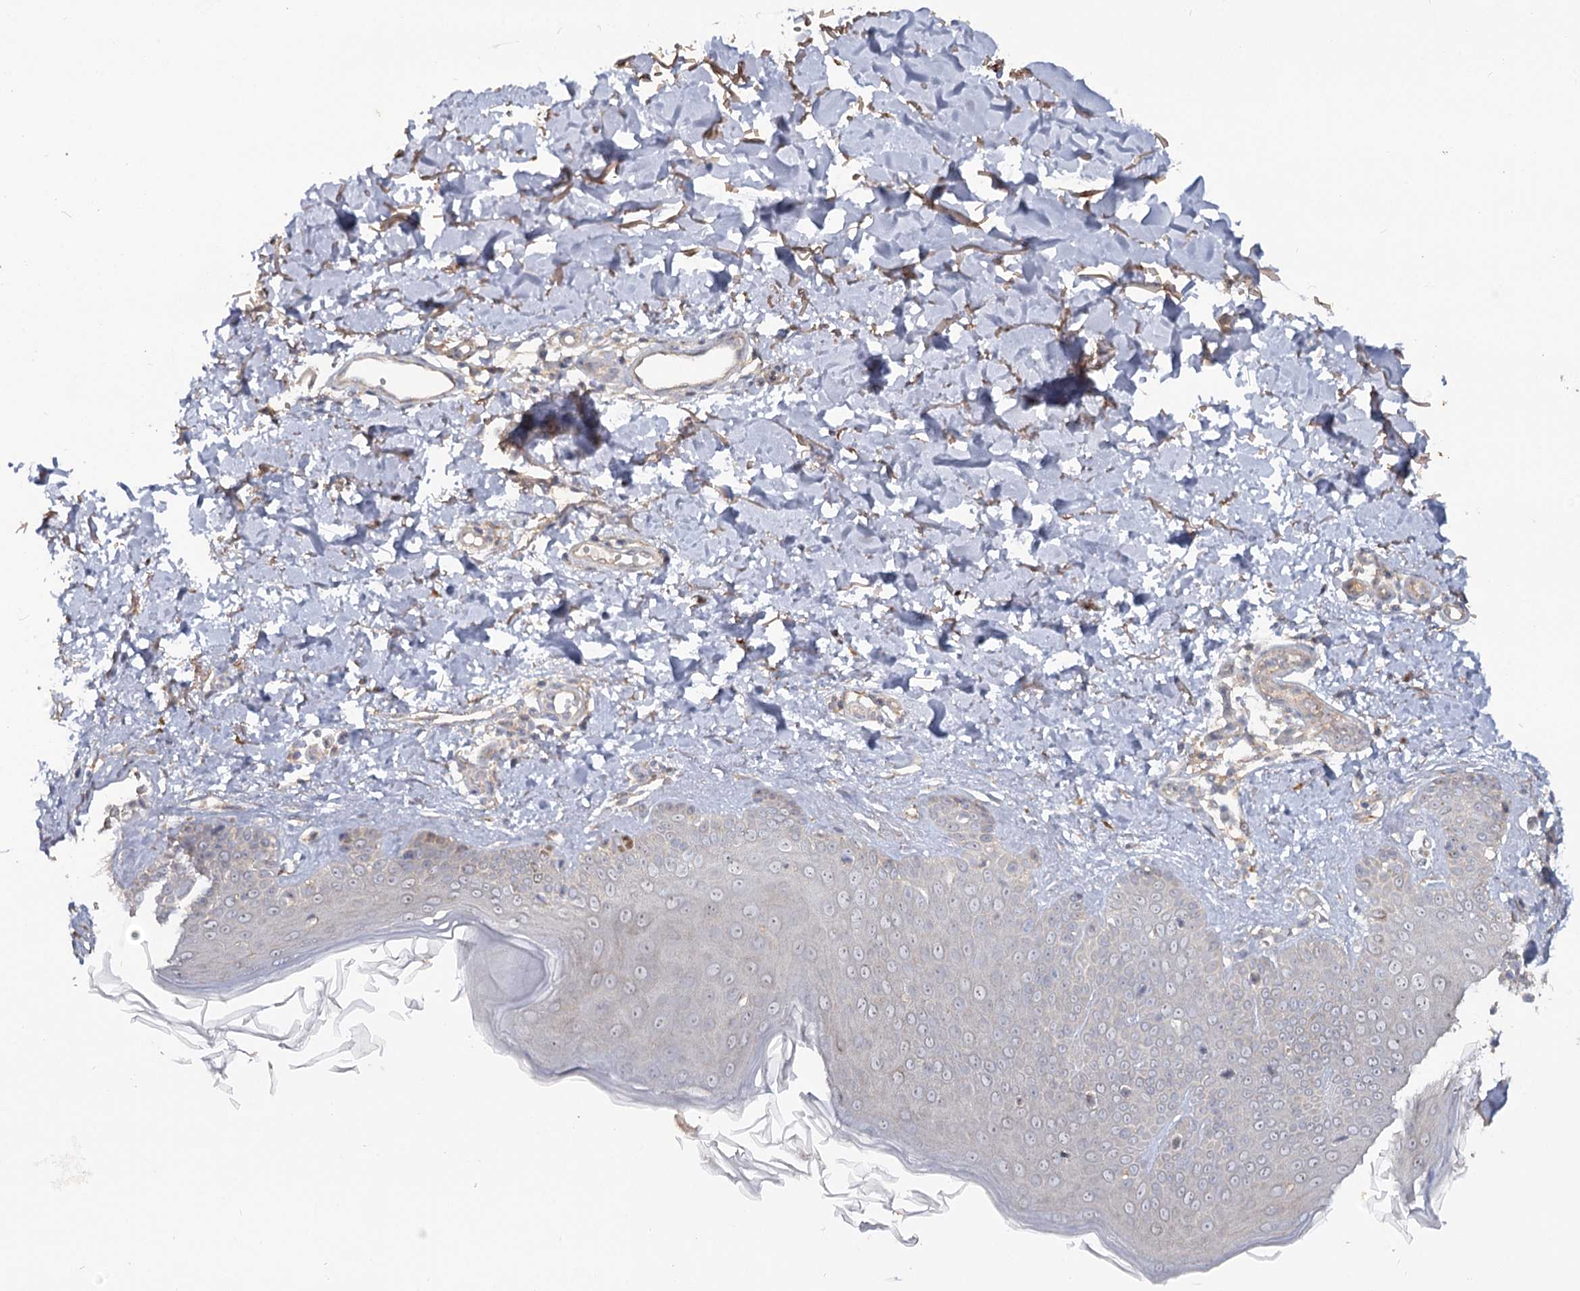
{"staining": {"intensity": "weak", "quantity": ">75%", "location": "cytoplasmic/membranous"}, "tissue": "skin", "cell_type": "Fibroblasts", "image_type": "normal", "snomed": [{"axis": "morphology", "description": "Normal tissue, NOS"}, {"axis": "topography", "description": "Skin"}], "caption": "A high-resolution micrograph shows immunohistochemistry staining of normal skin, which reveals weak cytoplasmic/membranous positivity in approximately >75% of fibroblasts. The protein is stained brown, and the nuclei are stained in blue (DAB (3,3'-diaminobenzidine) IHC with brightfield microscopy, high magnification).", "gene": "ANGPTL5", "patient": {"sex": "male", "age": 52}}